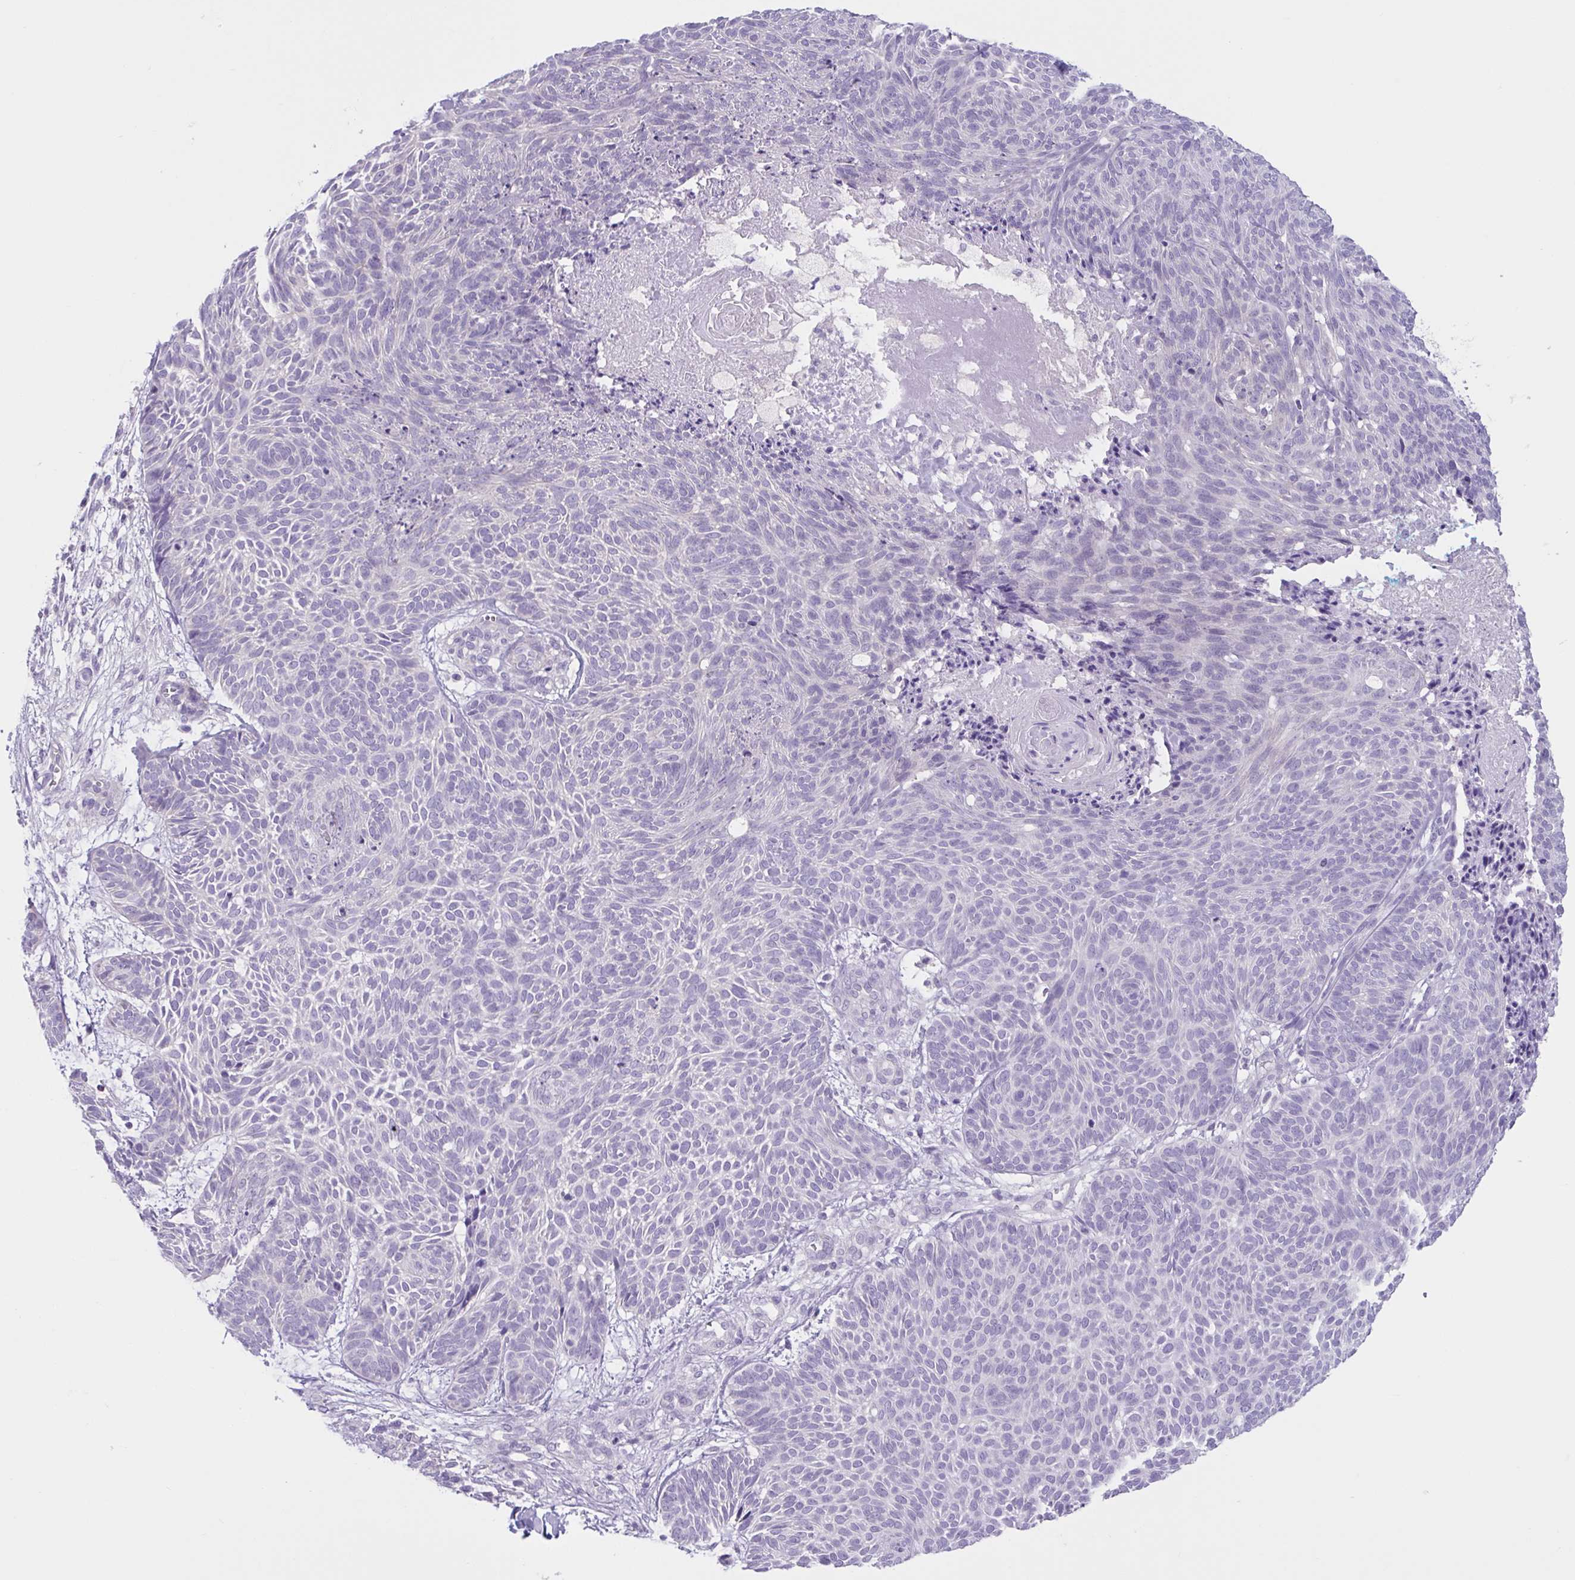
{"staining": {"intensity": "negative", "quantity": "none", "location": "none"}, "tissue": "skin cancer", "cell_type": "Tumor cells", "image_type": "cancer", "snomed": [{"axis": "morphology", "description": "Basal cell carcinoma"}, {"axis": "topography", "description": "Skin"}, {"axis": "topography", "description": "Skin of trunk"}], "caption": "Skin cancer was stained to show a protein in brown. There is no significant expression in tumor cells. The staining was performed using DAB to visualize the protein expression in brown, while the nuclei were stained in blue with hematoxylin (Magnification: 20x).", "gene": "WNT9B", "patient": {"sex": "male", "age": 74}}